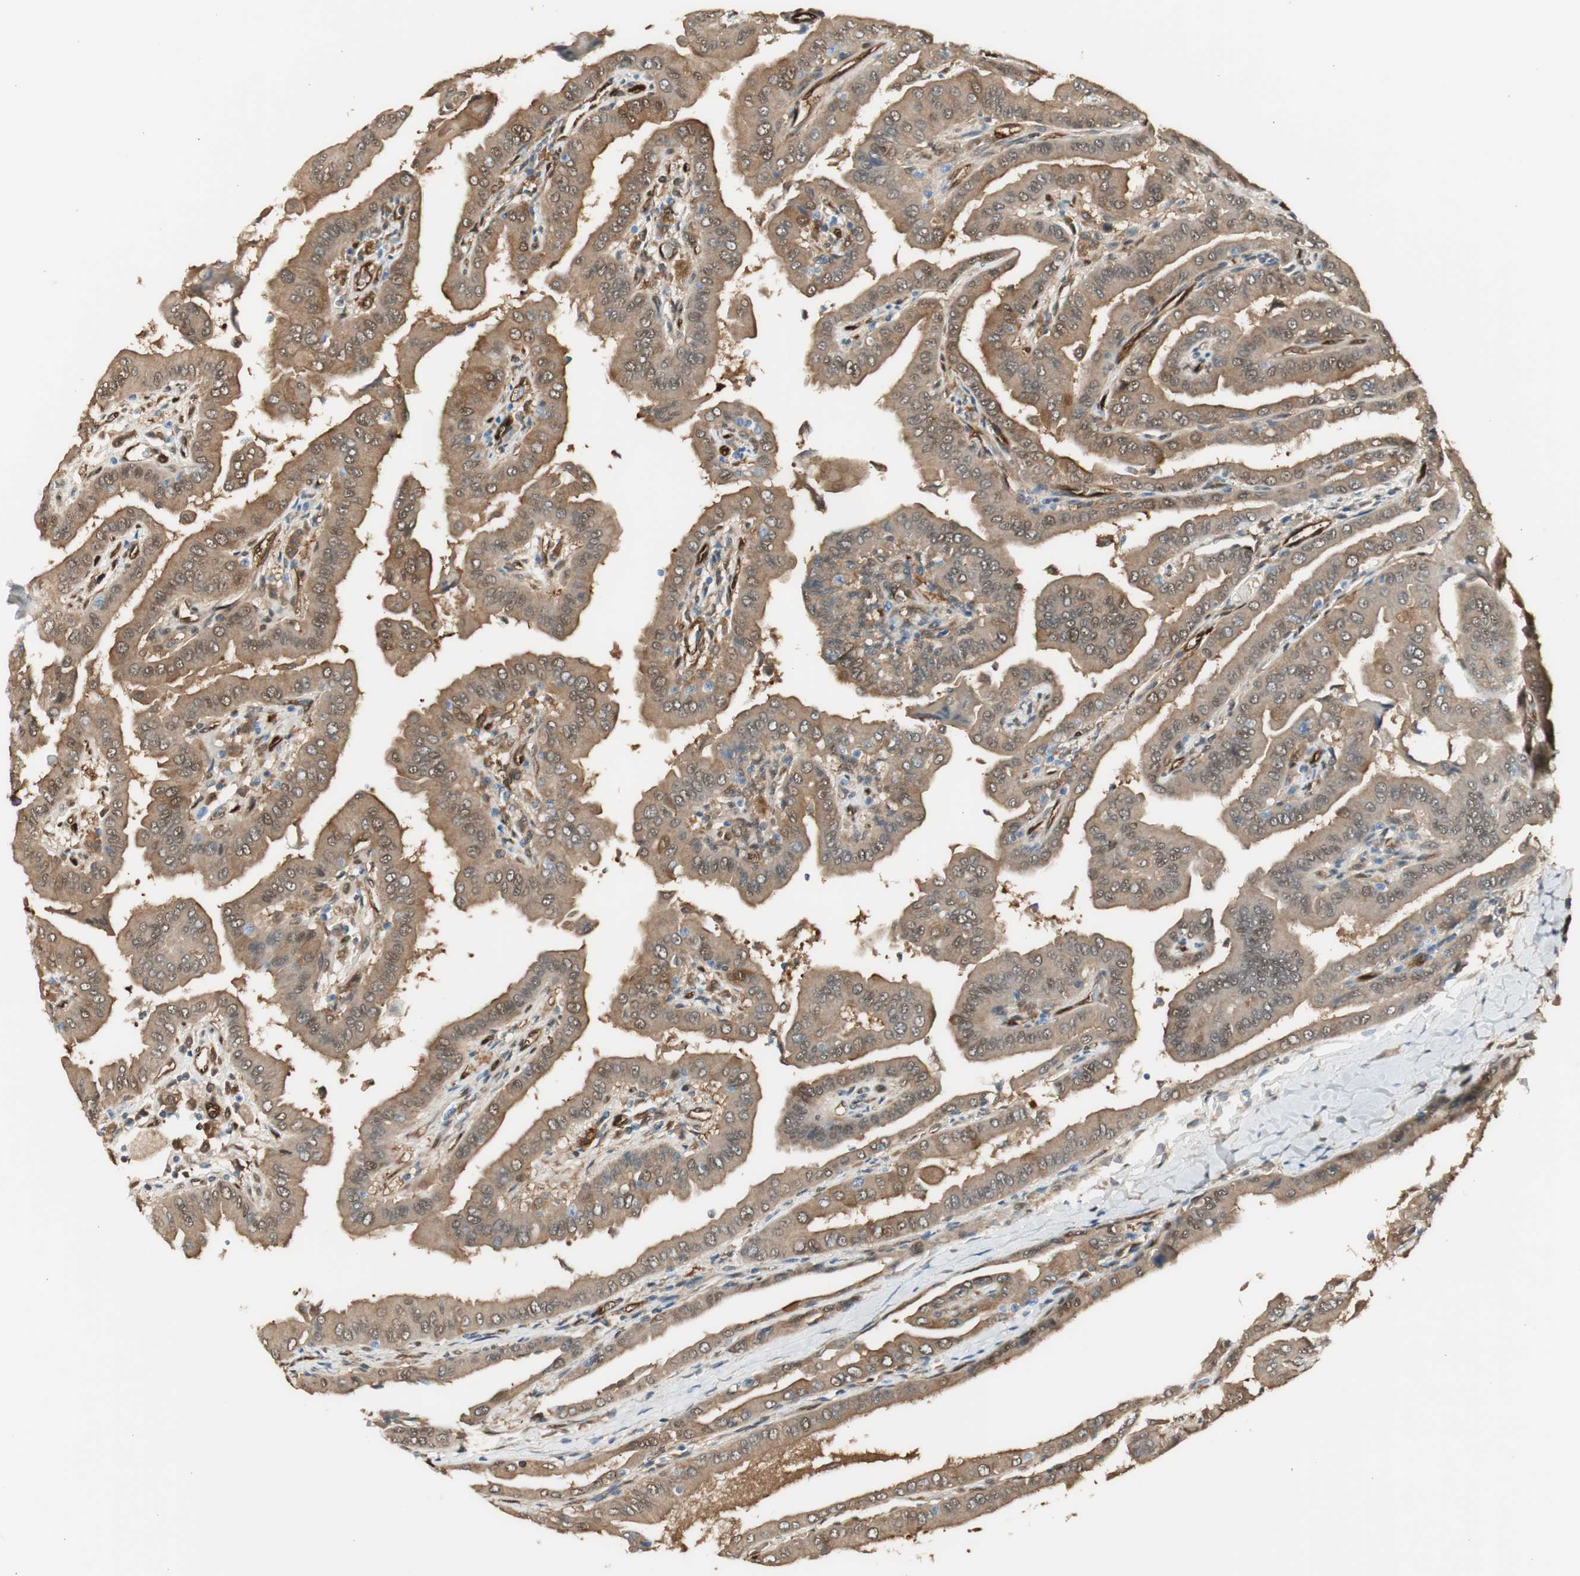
{"staining": {"intensity": "moderate", "quantity": ">75%", "location": "cytoplasmic/membranous"}, "tissue": "thyroid cancer", "cell_type": "Tumor cells", "image_type": "cancer", "snomed": [{"axis": "morphology", "description": "Papillary adenocarcinoma, NOS"}, {"axis": "topography", "description": "Thyroid gland"}], "caption": "A brown stain shows moderate cytoplasmic/membranous staining of a protein in thyroid papillary adenocarcinoma tumor cells.", "gene": "SERPINB6", "patient": {"sex": "male", "age": 33}}